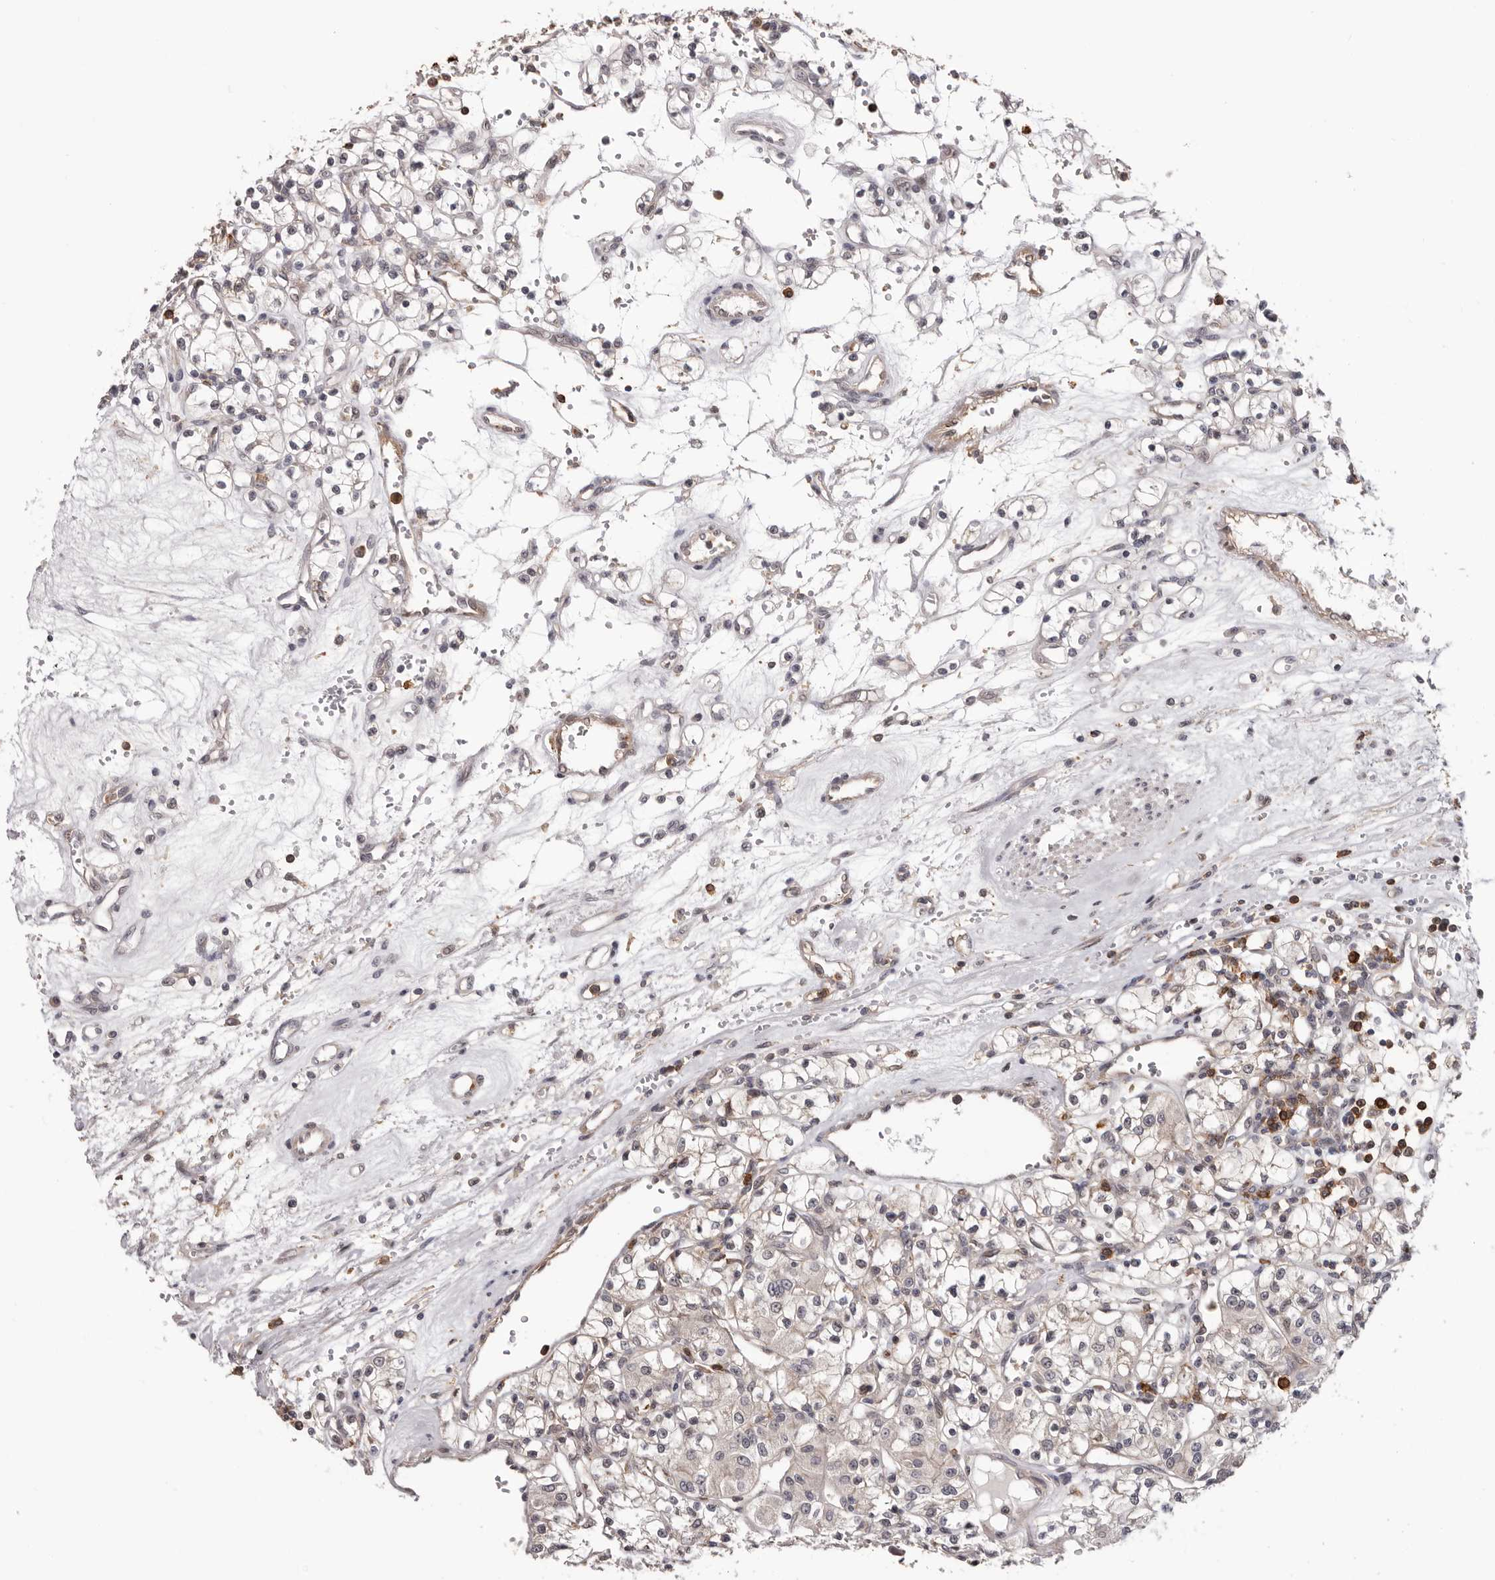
{"staining": {"intensity": "negative", "quantity": "none", "location": "none"}, "tissue": "renal cancer", "cell_type": "Tumor cells", "image_type": "cancer", "snomed": [{"axis": "morphology", "description": "Adenocarcinoma, NOS"}, {"axis": "topography", "description": "Kidney"}], "caption": "A high-resolution histopathology image shows immunohistochemistry (IHC) staining of adenocarcinoma (renal), which exhibits no significant positivity in tumor cells.", "gene": "PRR12", "patient": {"sex": "female", "age": 59}}